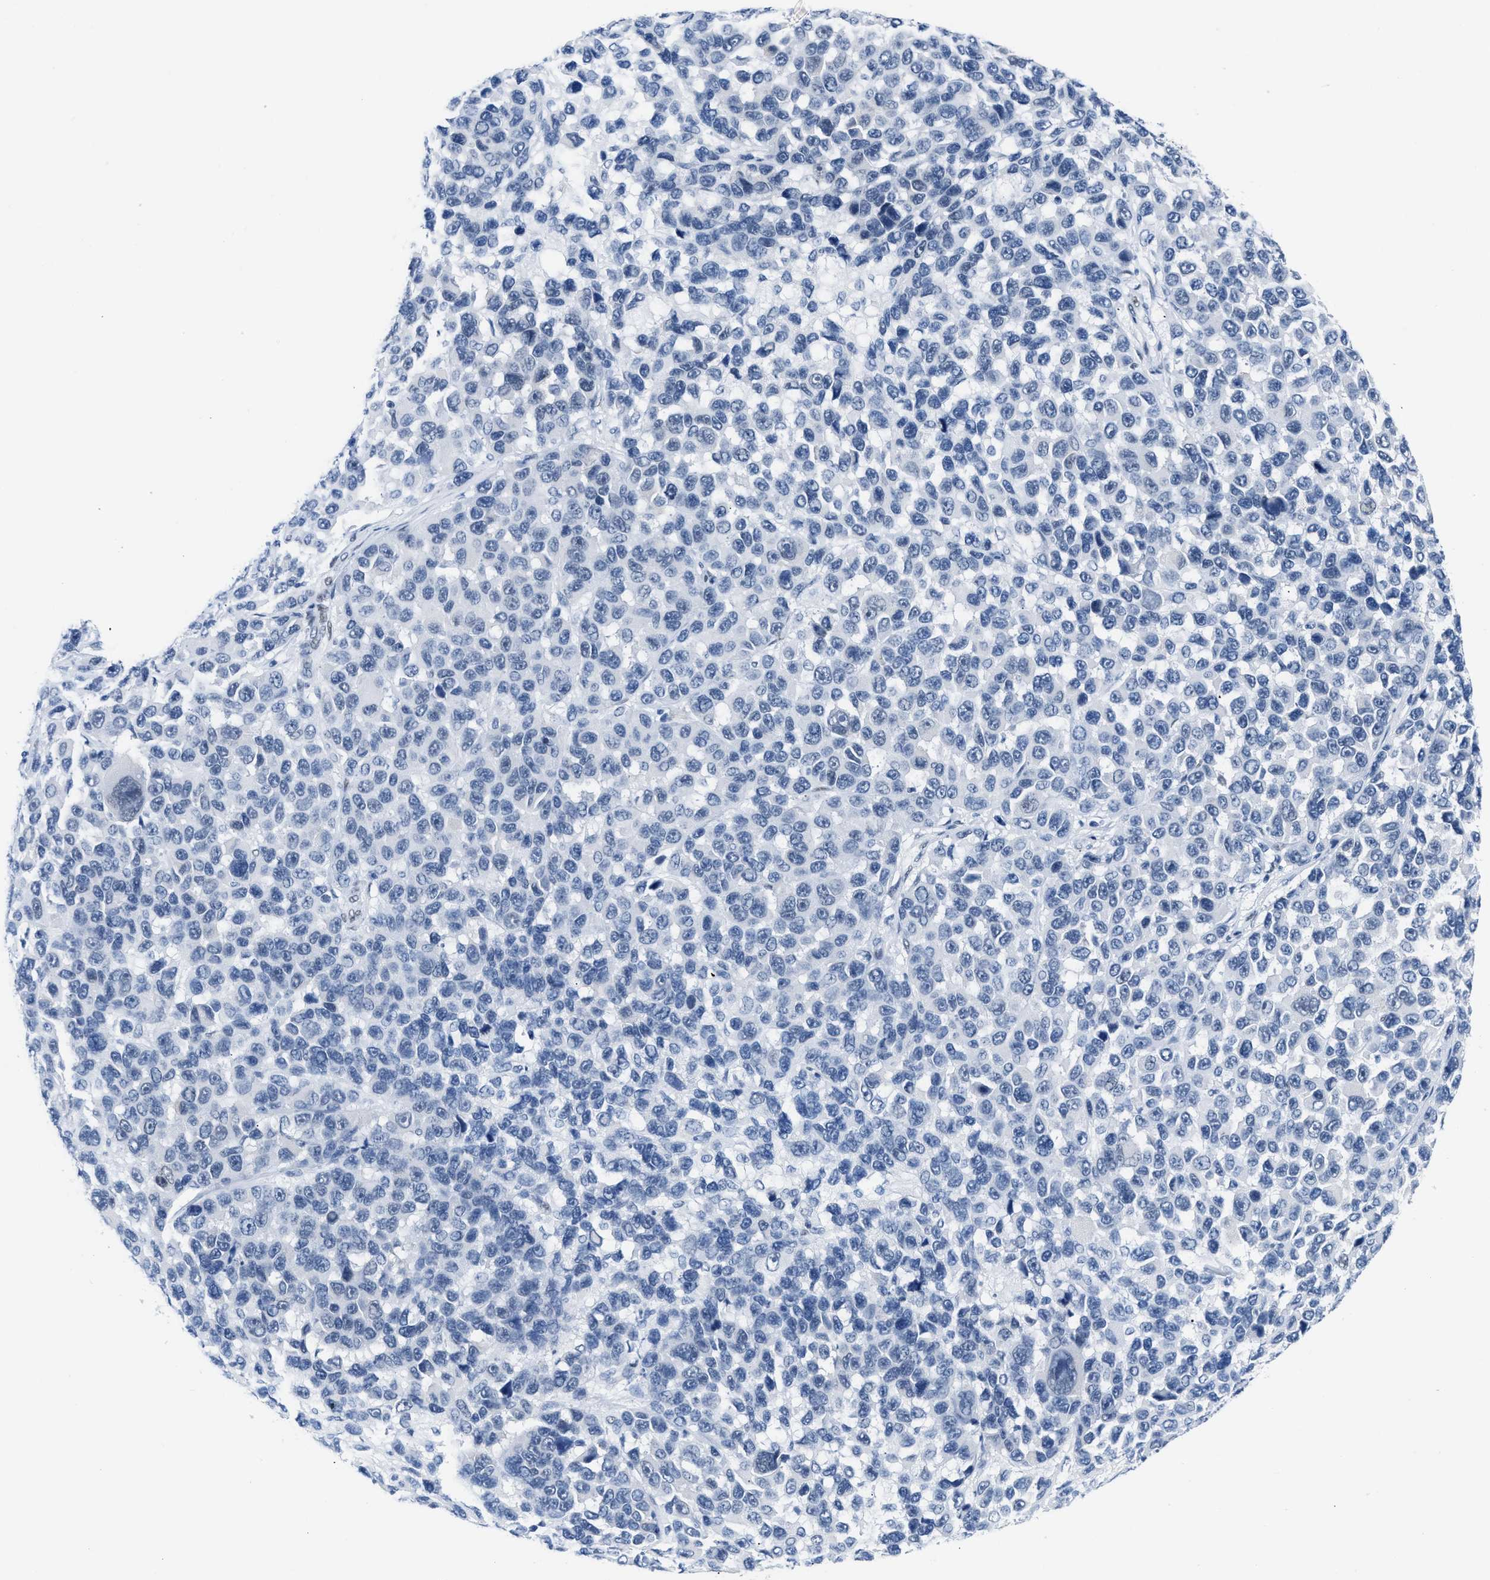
{"staining": {"intensity": "negative", "quantity": "none", "location": "none"}, "tissue": "melanoma", "cell_type": "Tumor cells", "image_type": "cancer", "snomed": [{"axis": "morphology", "description": "Malignant melanoma, NOS"}, {"axis": "topography", "description": "Skin"}], "caption": "This is a image of IHC staining of malignant melanoma, which shows no staining in tumor cells.", "gene": "CTBP1", "patient": {"sex": "male", "age": 53}}